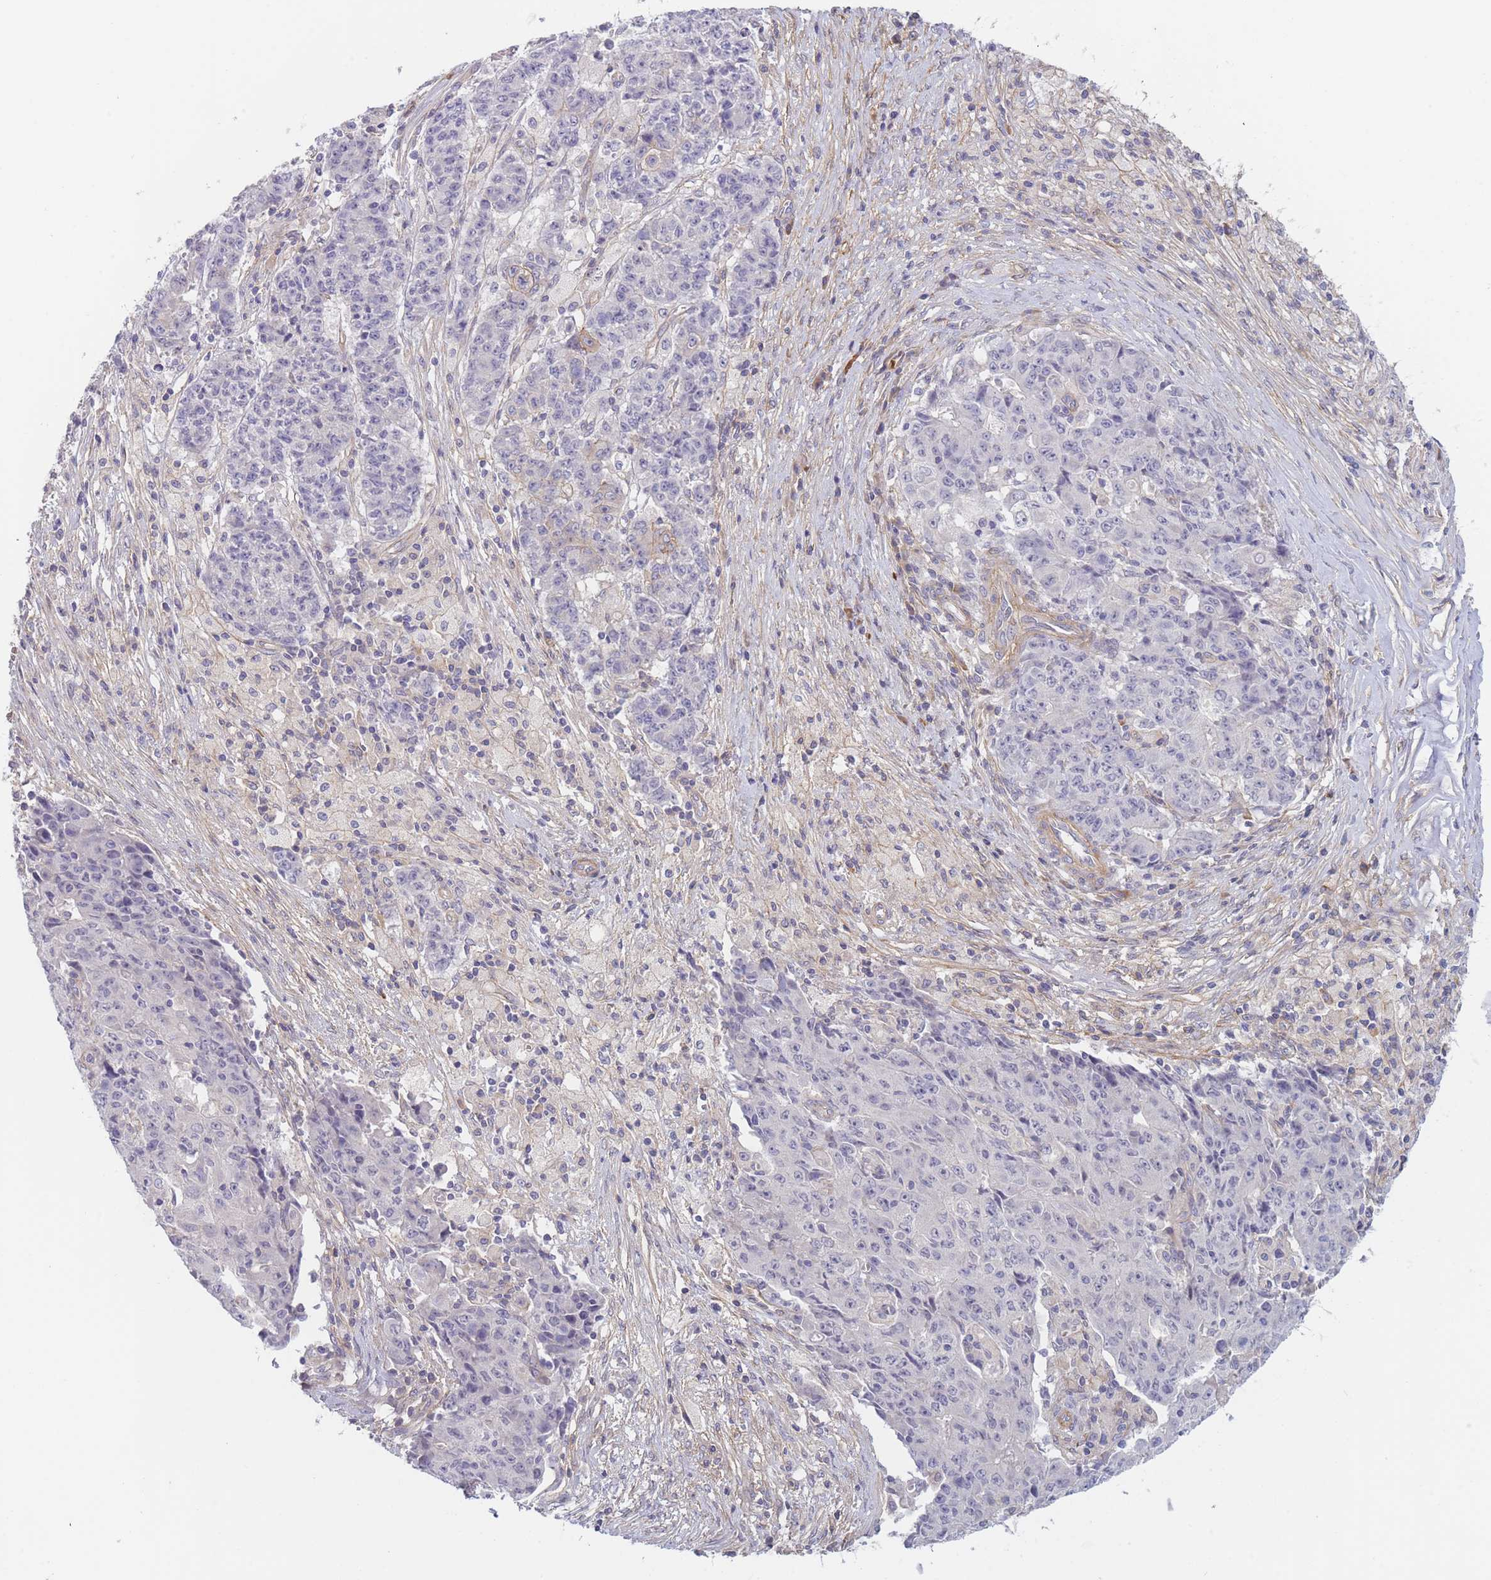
{"staining": {"intensity": "negative", "quantity": "none", "location": "none"}, "tissue": "ovarian cancer", "cell_type": "Tumor cells", "image_type": "cancer", "snomed": [{"axis": "morphology", "description": "Carcinoma, endometroid"}, {"axis": "topography", "description": "Ovary"}], "caption": "IHC histopathology image of neoplastic tissue: human ovarian cancer stained with DAB (3,3'-diaminobenzidine) demonstrates no significant protein expression in tumor cells.", "gene": "WDR93", "patient": {"sex": "female", "age": 42}}